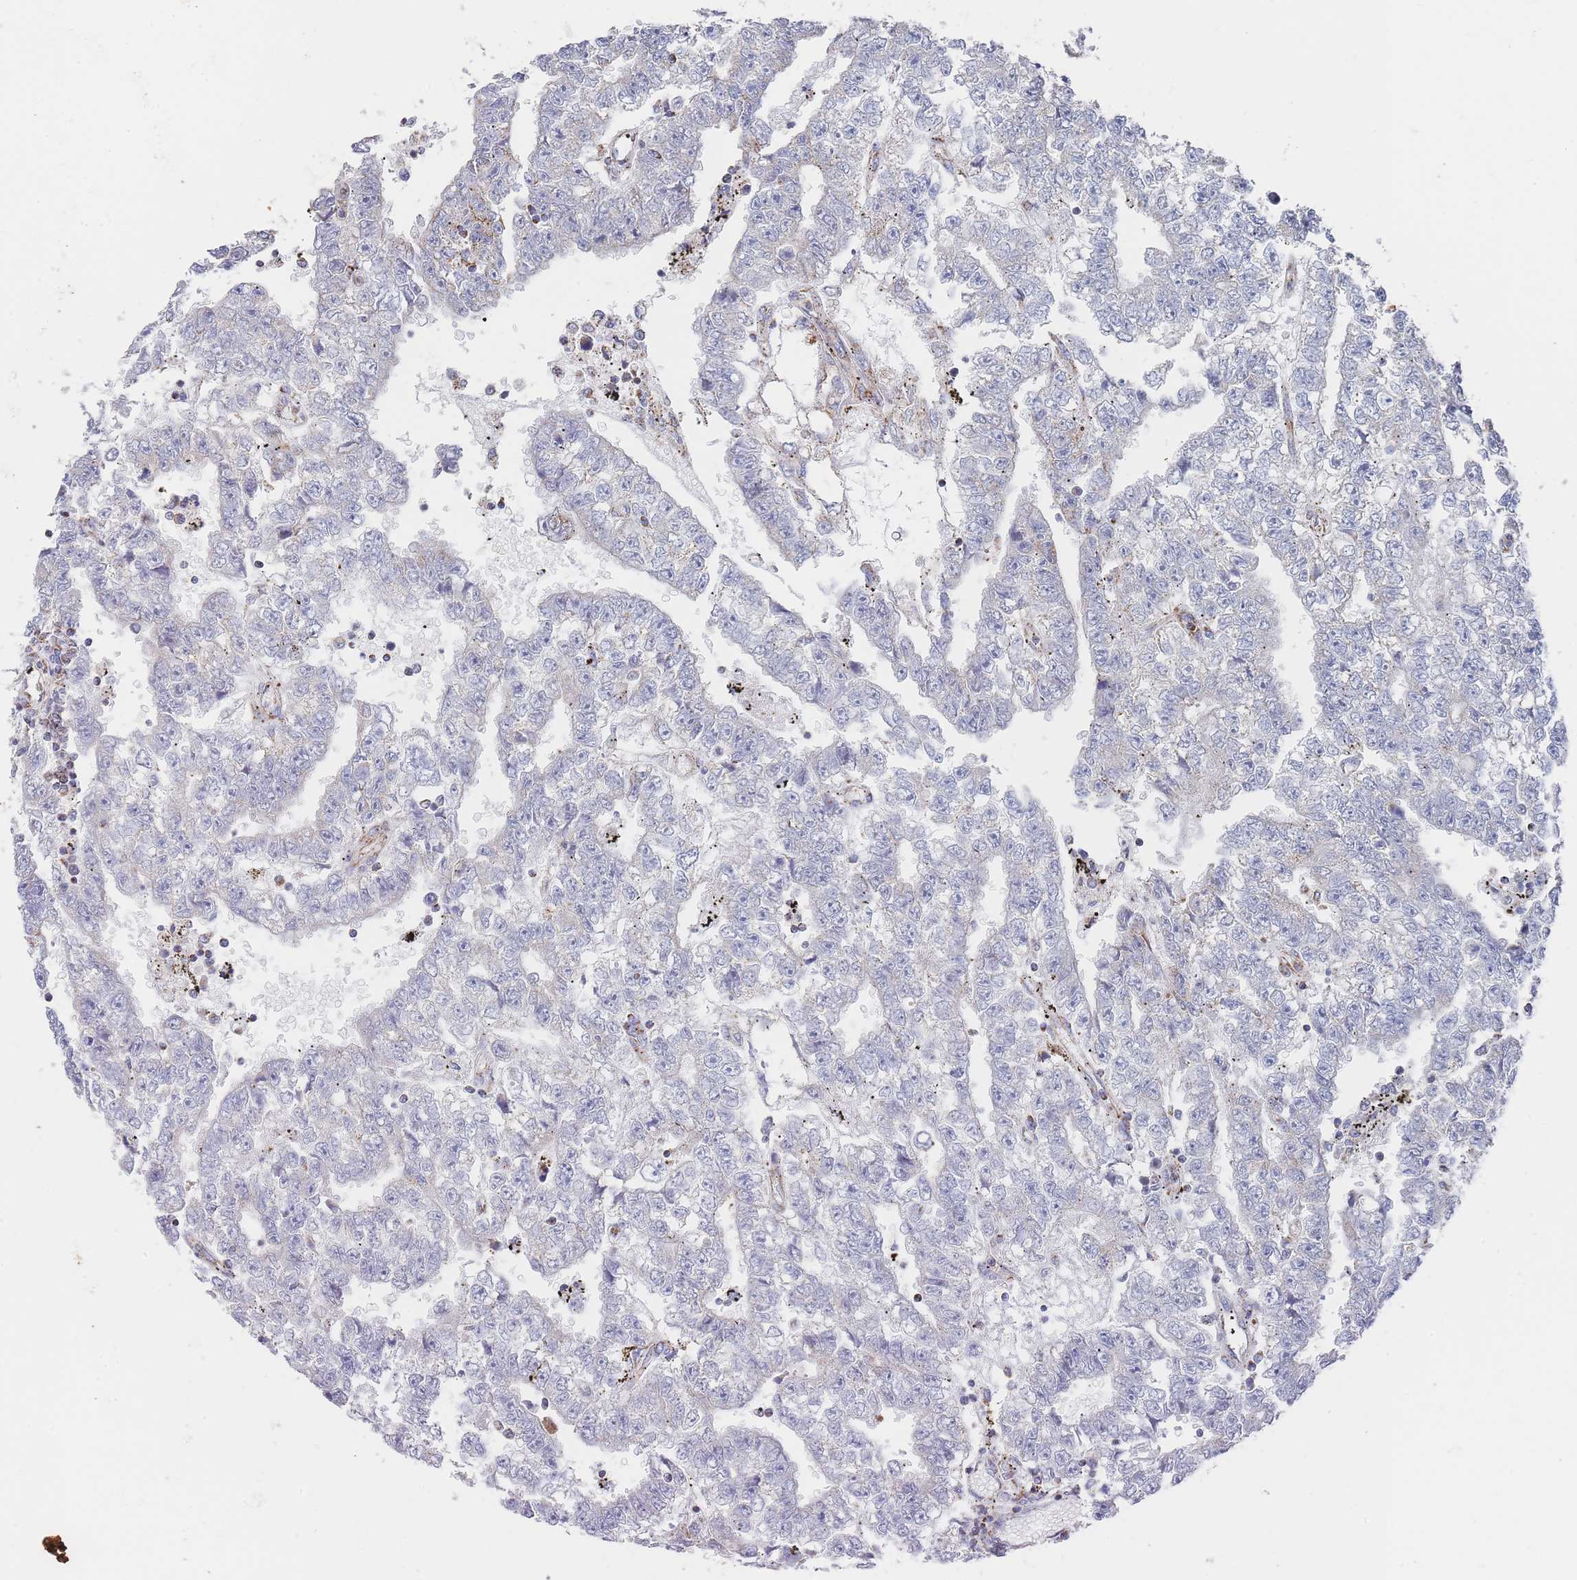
{"staining": {"intensity": "weak", "quantity": "<25%", "location": "cytoplasmic/membranous"}, "tissue": "testis cancer", "cell_type": "Tumor cells", "image_type": "cancer", "snomed": [{"axis": "morphology", "description": "Carcinoma, Embryonal, NOS"}, {"axis": "topography", "description": "Testis"}], "caption": "A high-resolution image shows immunohistochemistry (IHC) staining of embryonal carcinoma (testis), which demonstrates no significant positivity in tumor cells.", "gene": "IKZF4", "patient": {"sex": "male", "age": 25}}